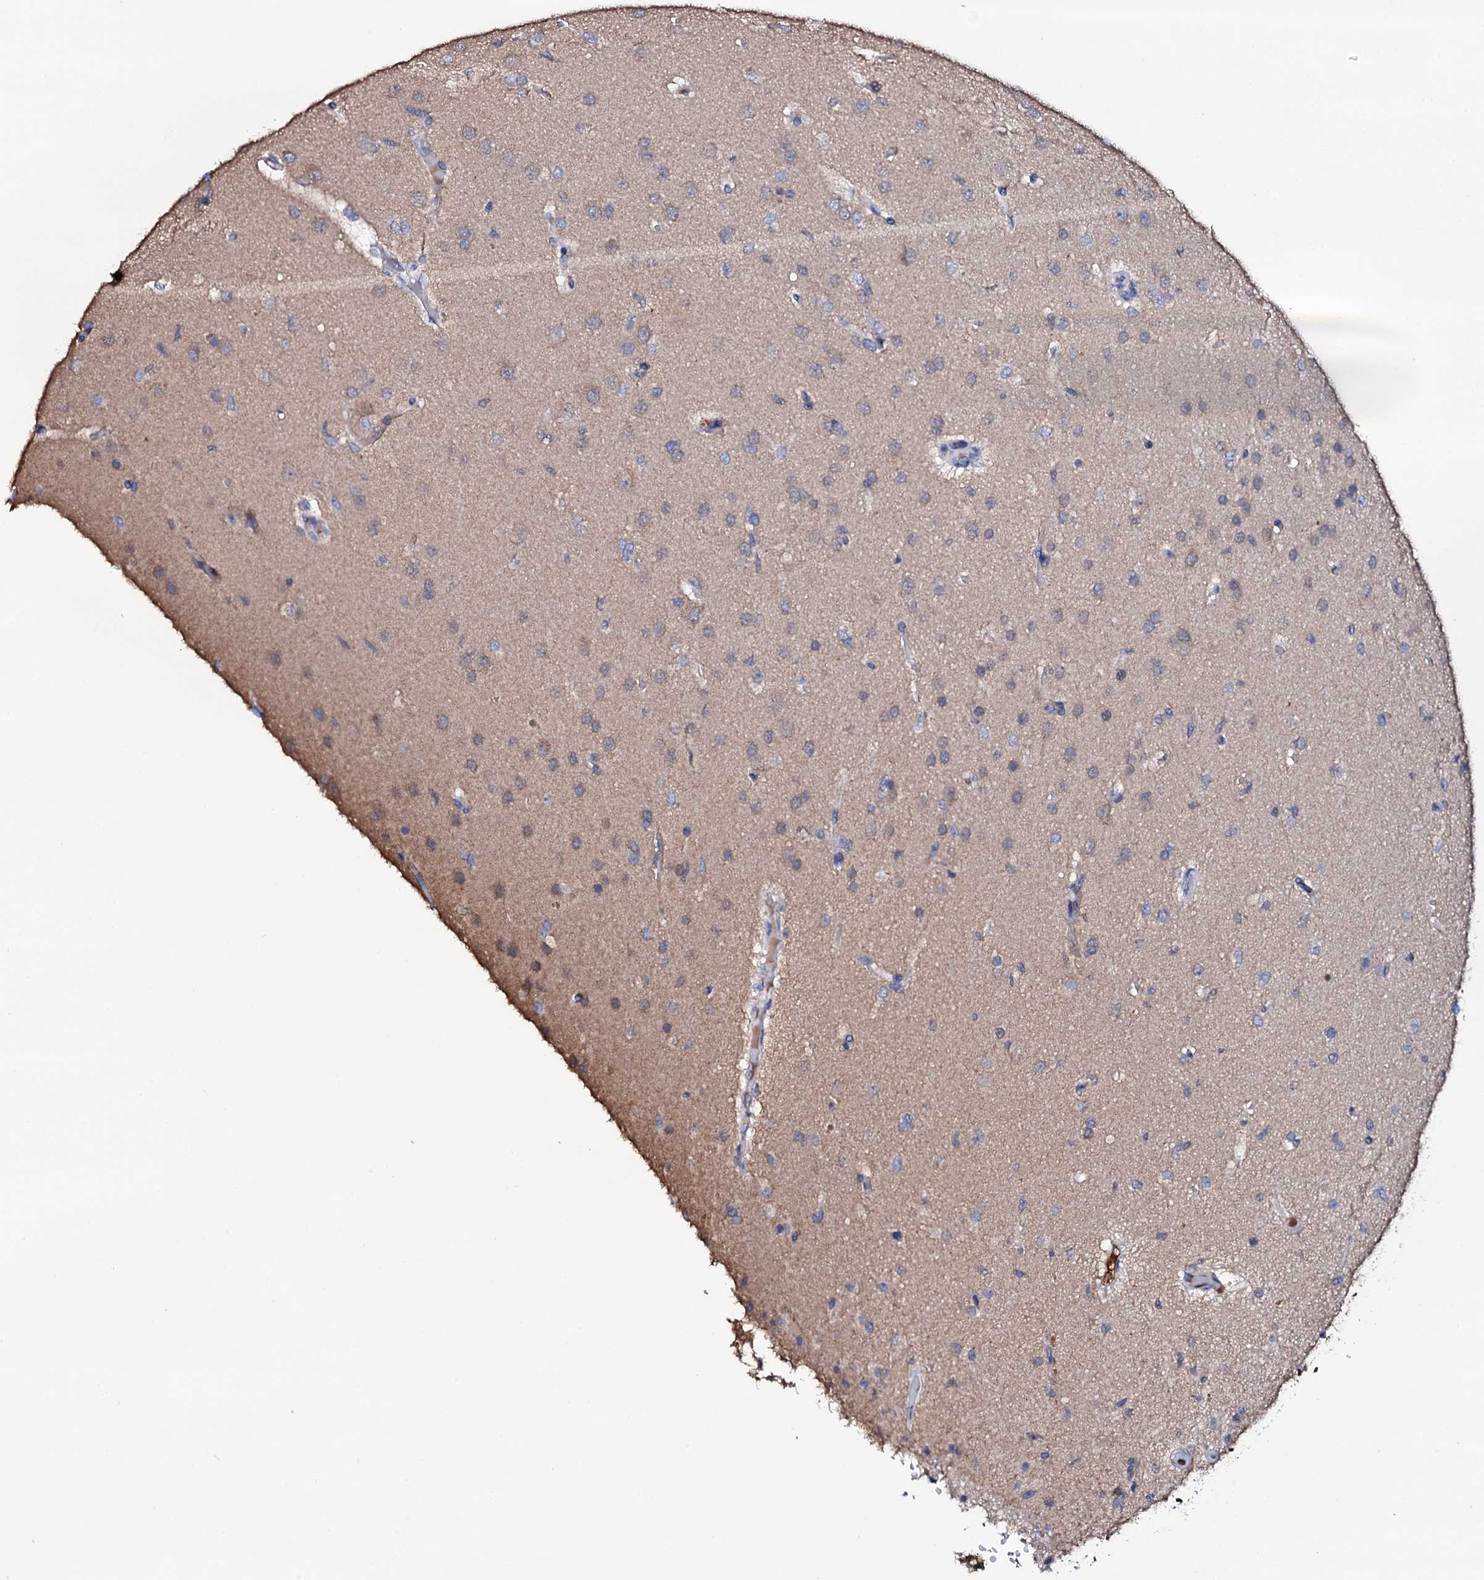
{"staining": {"intensity": "negative", "quantity": "none", "location": "none"}, "tissue": "glioma", "cell_type": "Tumor cells", "image_type": "cancer", "snomed": [{"axis": "morphology", "description": "Glioma, malignant, High grade"}, {"axis": "topography", "description": "Brain"}], "caption": "Glioma was stained to show a protein in brown. There is no significant expression in tumor cells.", "gene": "TCAF2", "patient": {"sex": "female", "age": 74}}